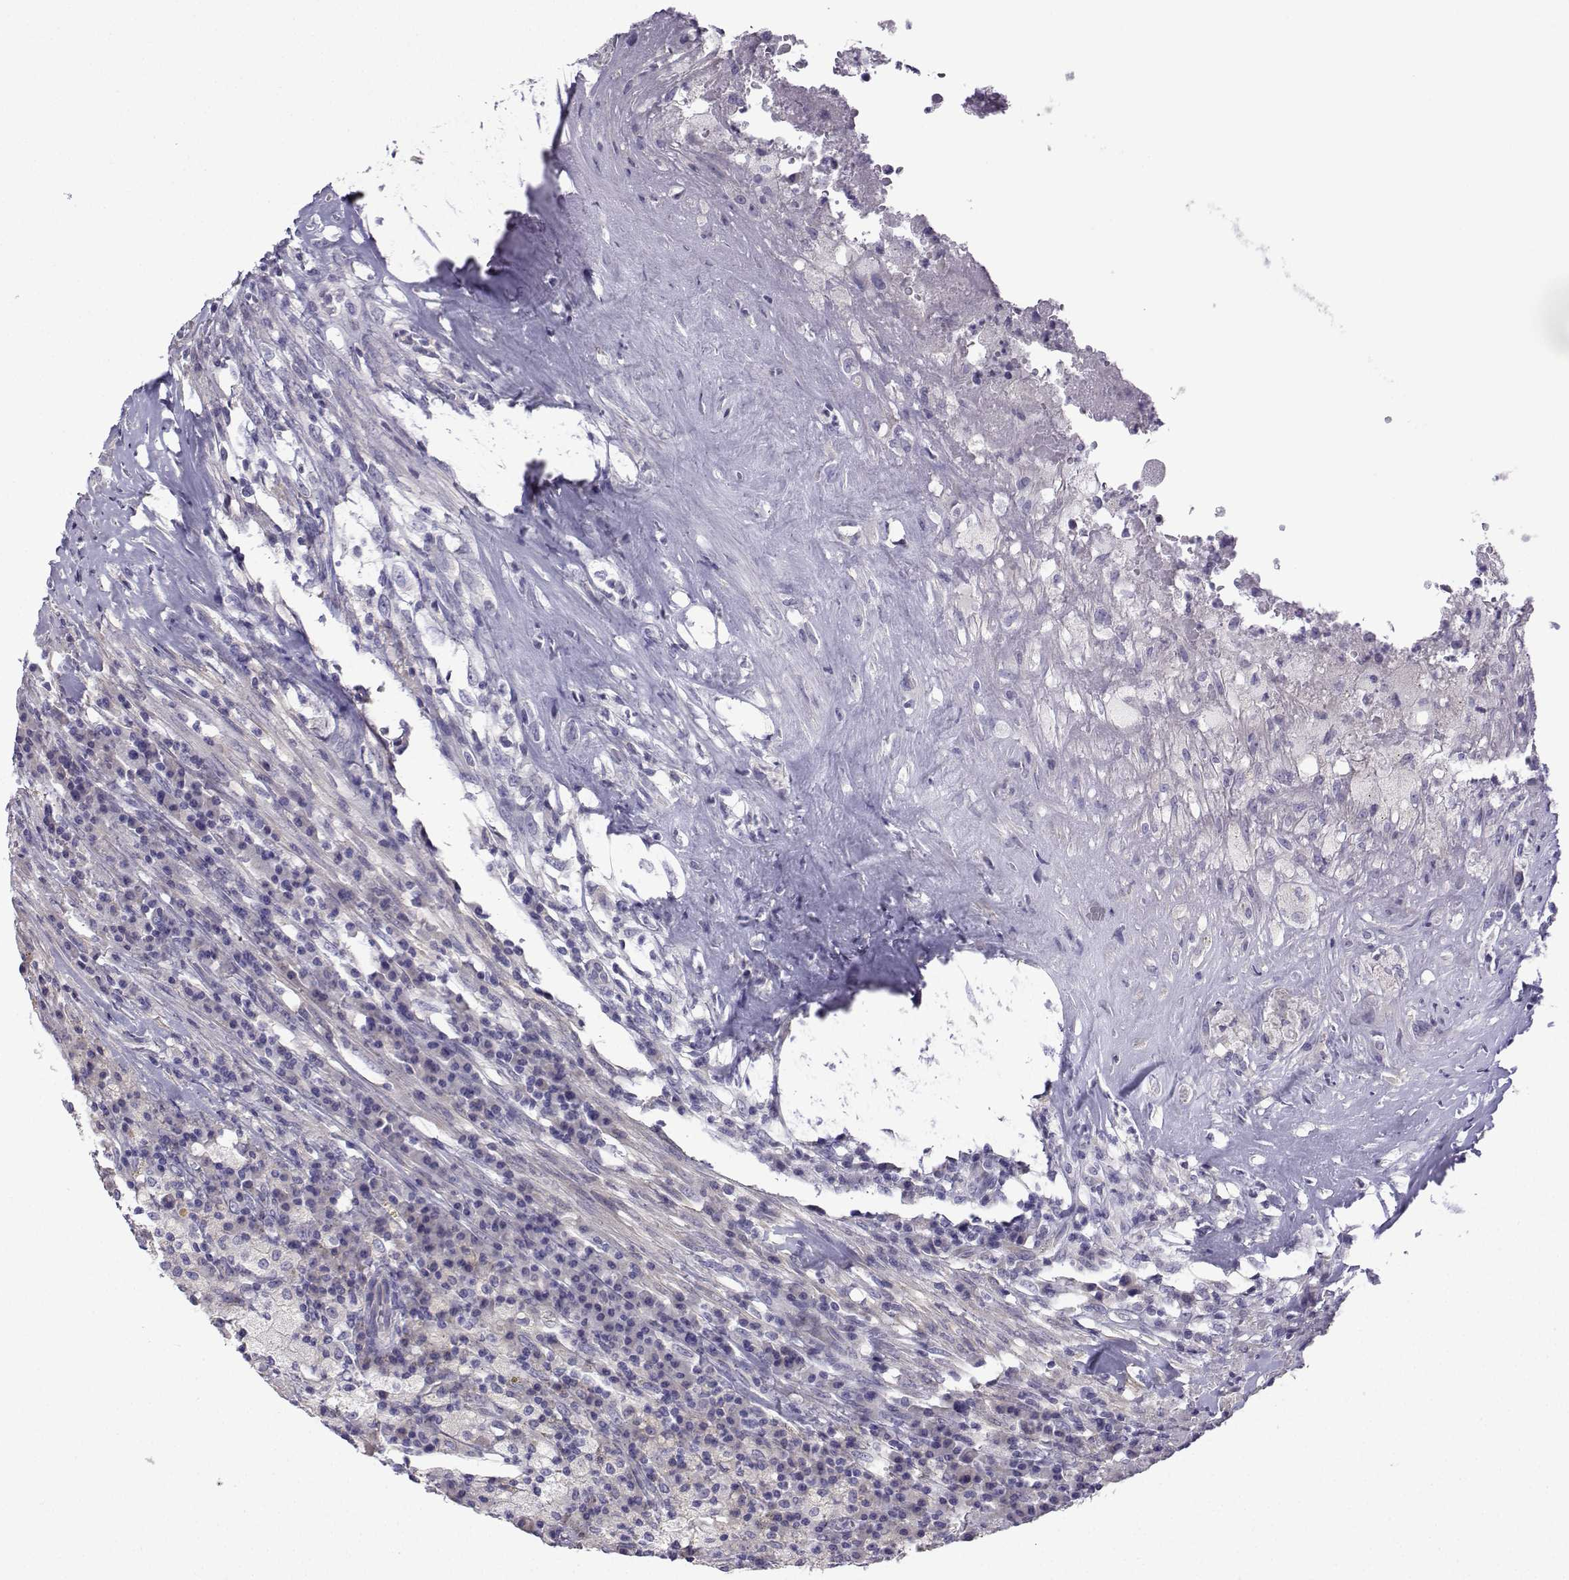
{"staining": {"intensity": "negative", "quantity": "none", "location": "none"}, "tissue": "testis cancer", "cell_type": "Tumor cells", "image_type": "cancer", "snomed": [{"axis": "morphology", "description": "Necrosis, NOS"}, {"axis": "morphology", "description": "Carcinoma, Embryonal, NOS"}, {"axis": "topography", "description": "Testis"}], "caption": "Micrograph shows no protein positivity in tumor cells of testis cancer tissue.", "gene": "SPACA7", "patient": {"sex": "male", "age": 19}}